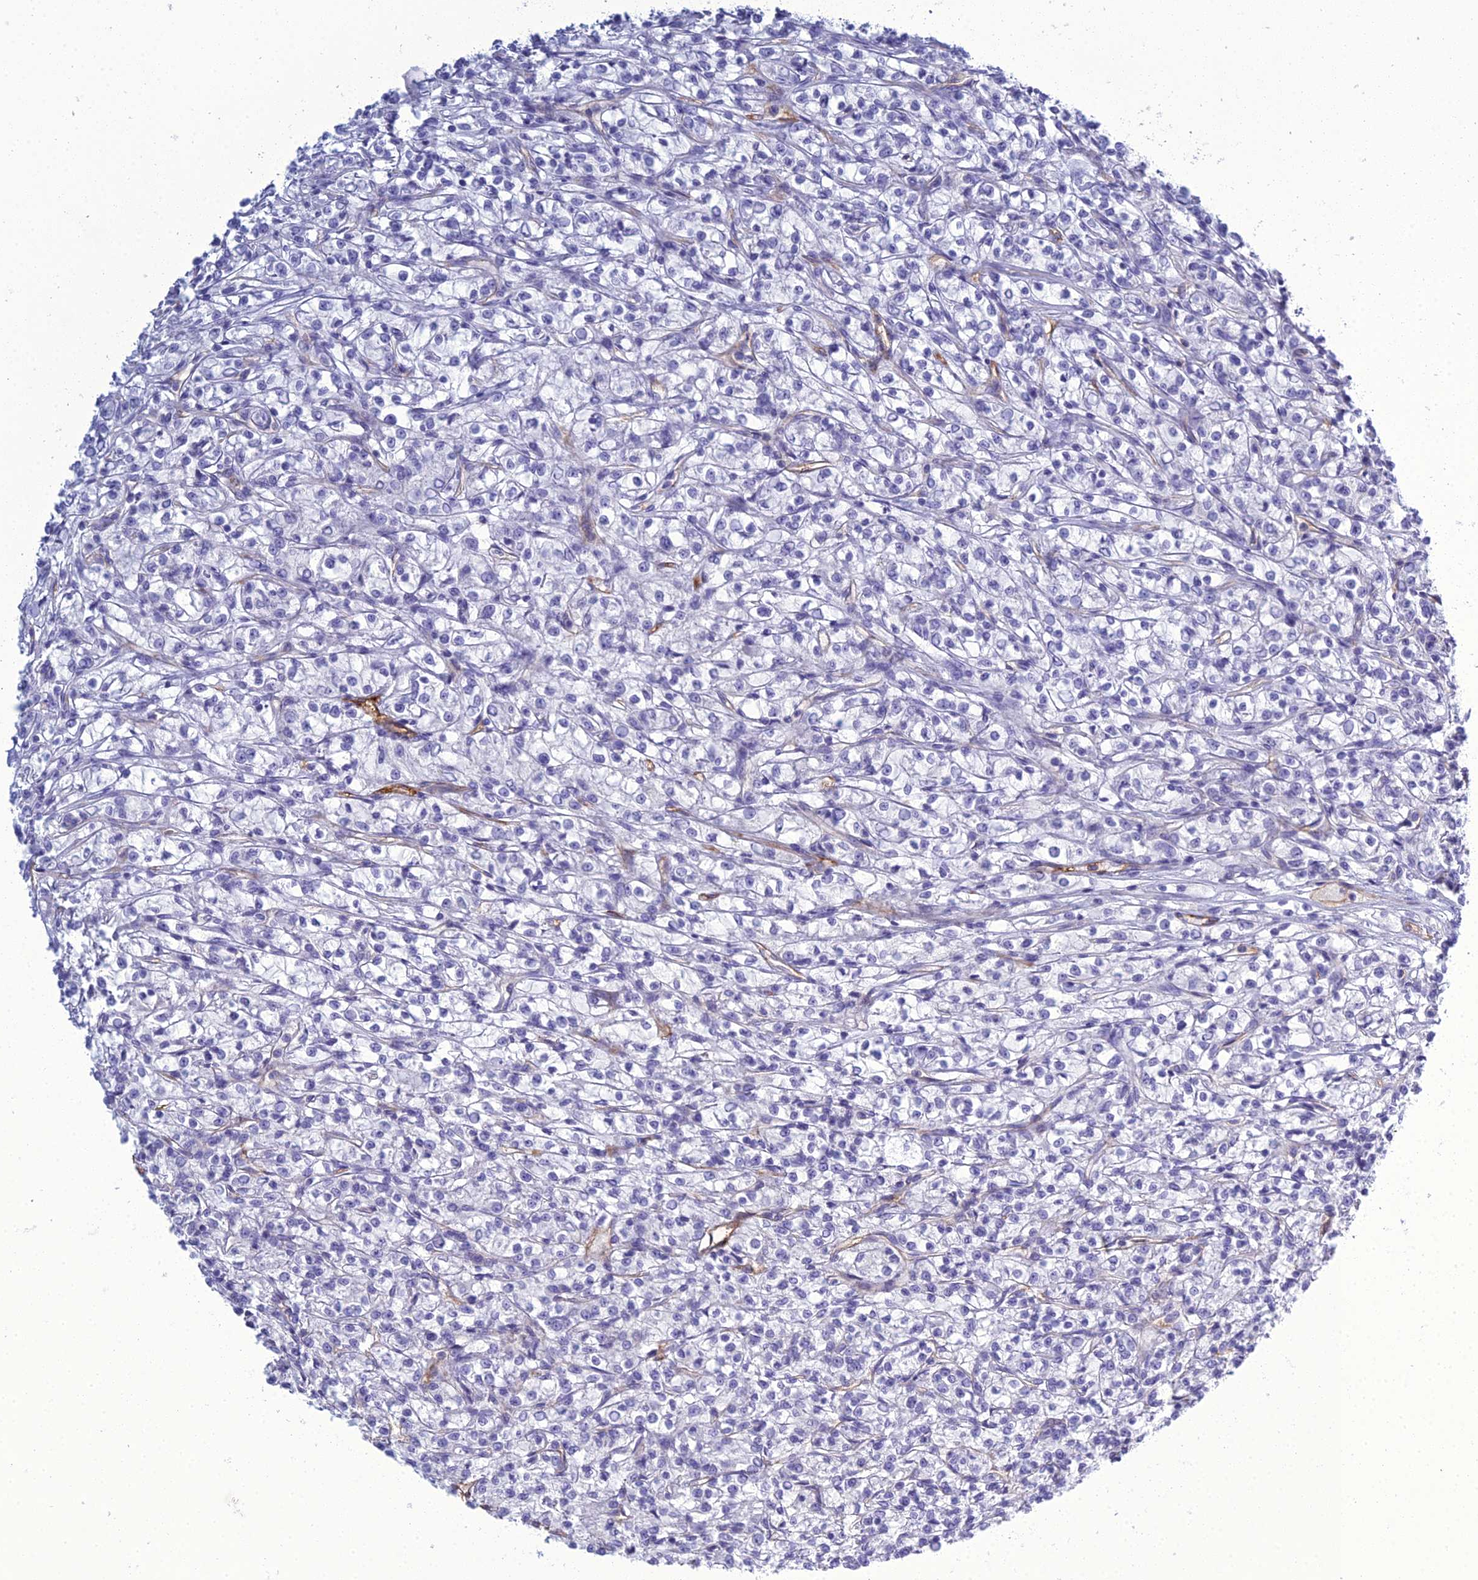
{"staining": {"intensity": "negative", "quantity": "none", "location": "none"}, "tissue": "renal cancer", "cell_type": "Tumor cells", "image_type": "cancer", "snomed": [{"axis": "morphology", "description": "Adenocarcinoma, NOS"}, {"axis": "topography", "description": "Kidney"}], "caption": "An IHC photomicrograph of renal cancer is shown. There is no staining in tumor cells of renal cancer.", "gene": "ACE", "patient": {"sex": "female", "age": 59}}